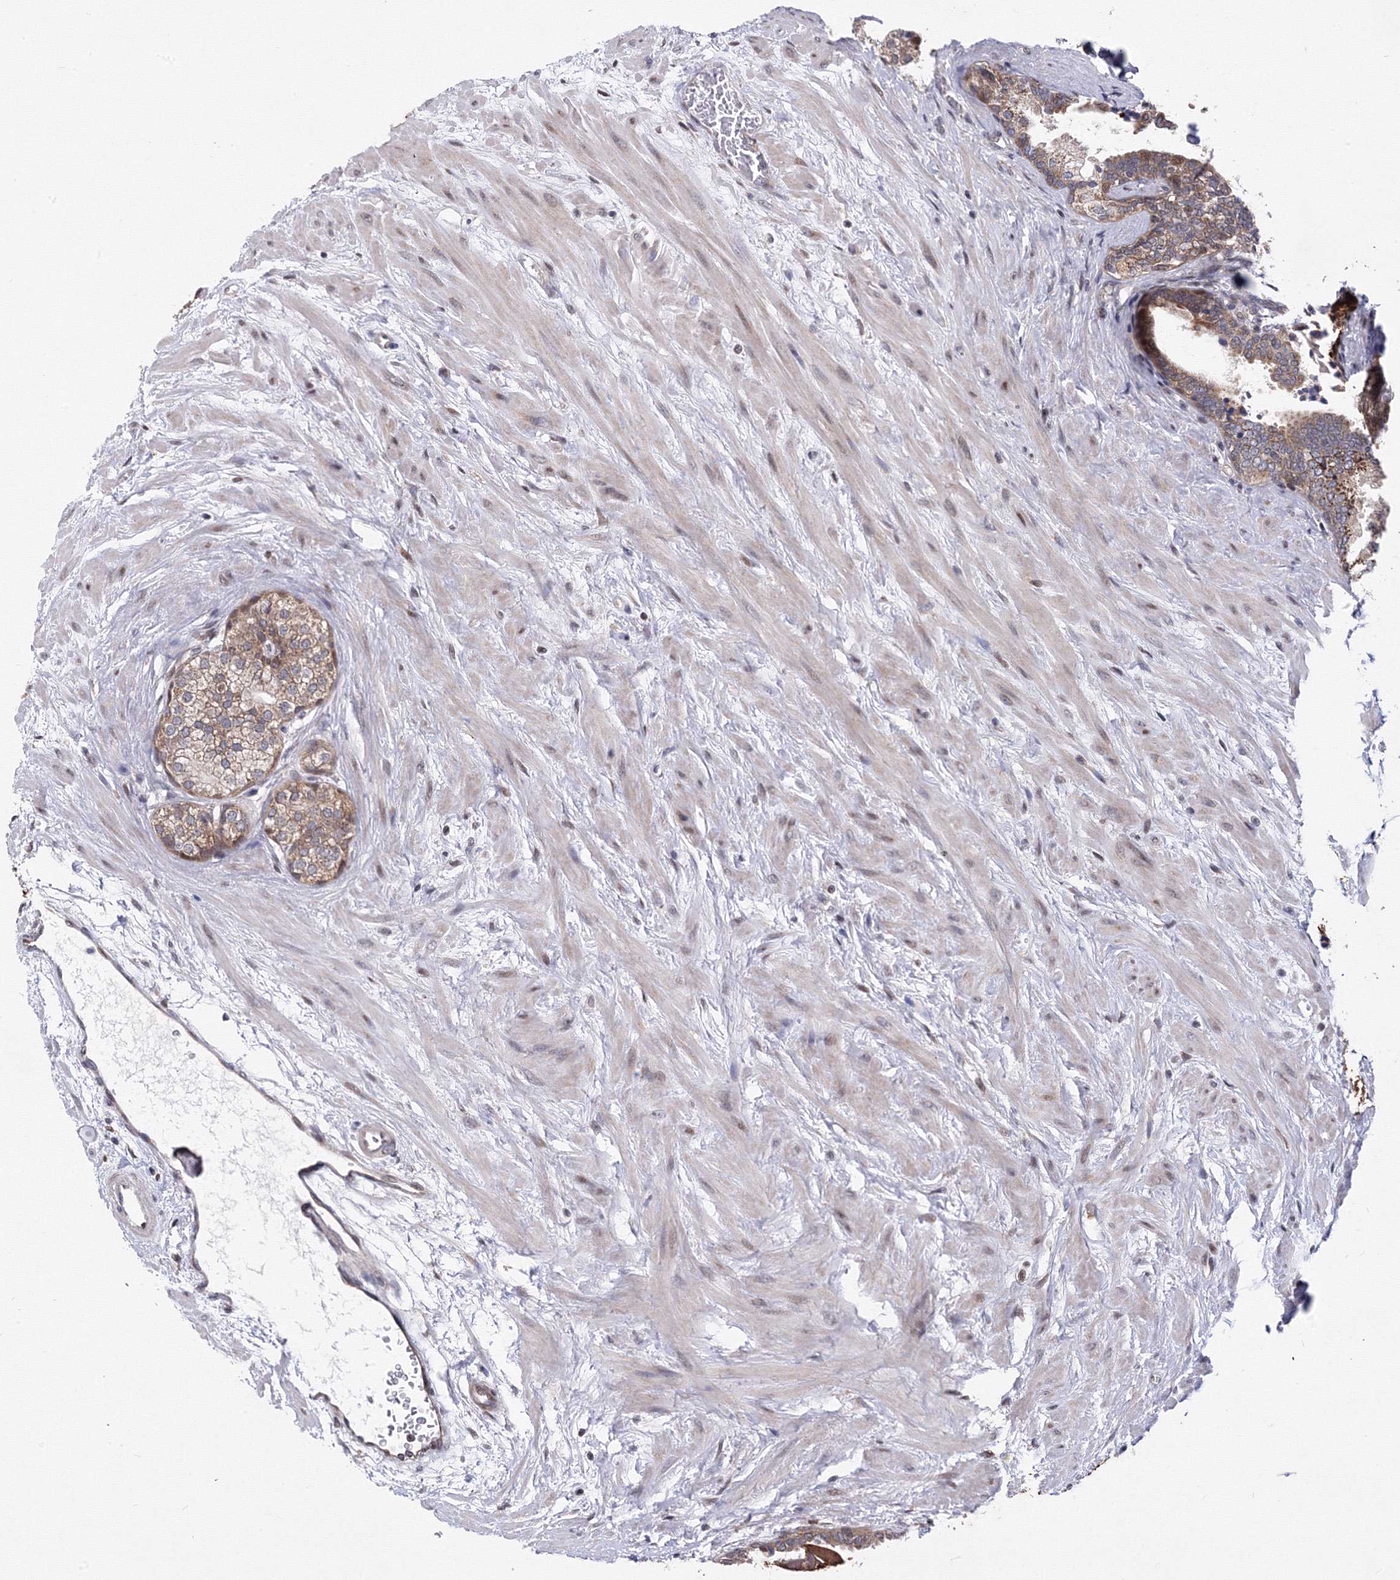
{"staining": {"intensity": "moderate", "quantity": "<25%", "location": "cytoplasmic/membranous"}, "tissue": "prostate", "cell_type": "Glandular cells", "image_type": "normal", "snomed": [{"axis": "morphology", "description": "Normal tissue, NOS"}, {"axis": "topography", "description": "Prostate"}], "caption": "Glandular cells display moderate cytoplasmic/membranous expression in approximately <25% of cells in benign prostate. (IHC, brightfield microscopy, high magnification).", "gene": "GPN1", "patient": {"sex": "male", "age": 48}}